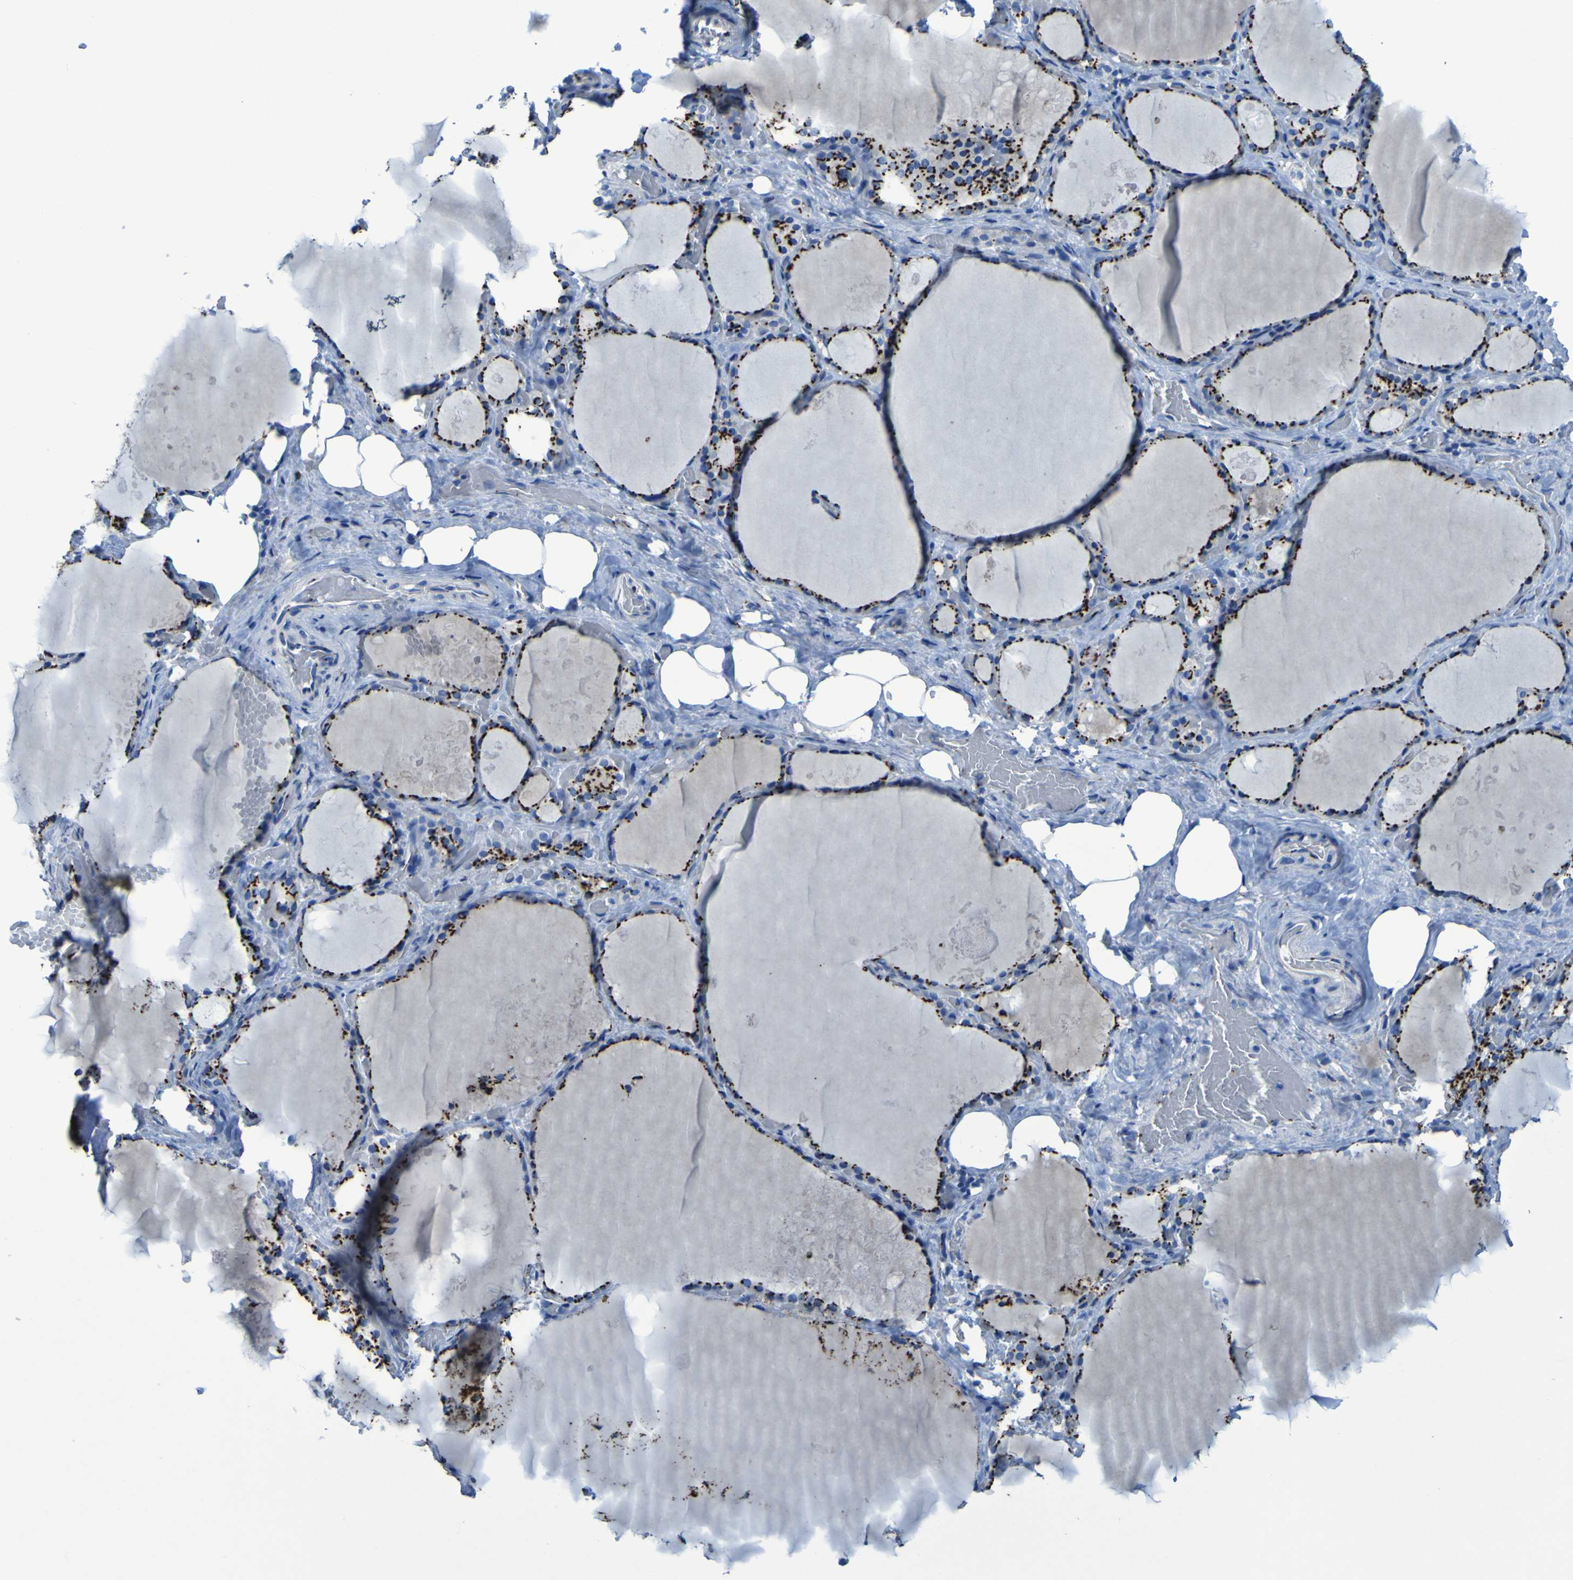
{"staining": {"intensity": "strong", "quantity": ">75%", "location": "cytoplasmic/membranous"}, "tissue": "thyroid gland", "cell_type": "Glandular cells", "image_type": "normal", "snomed": [{"axis": "morphology", "description": "Normal tissue, NOS"}, {"axis": "topography", "description": "Thyroid gland"}], "caption": "Immunohistochemical staining of benign thyroid gland exhibits high levels of strong cytoplasmic/membranous positivity in approximately >75% of glandular cells. The staining was performed using DAB to visualize the protein expression in brown, while the nuclei were stained in blue with hematoxylin (Magnification: 20x).", "gene": "GOLM1", "patient": {"sex": "male", "age": 61}}